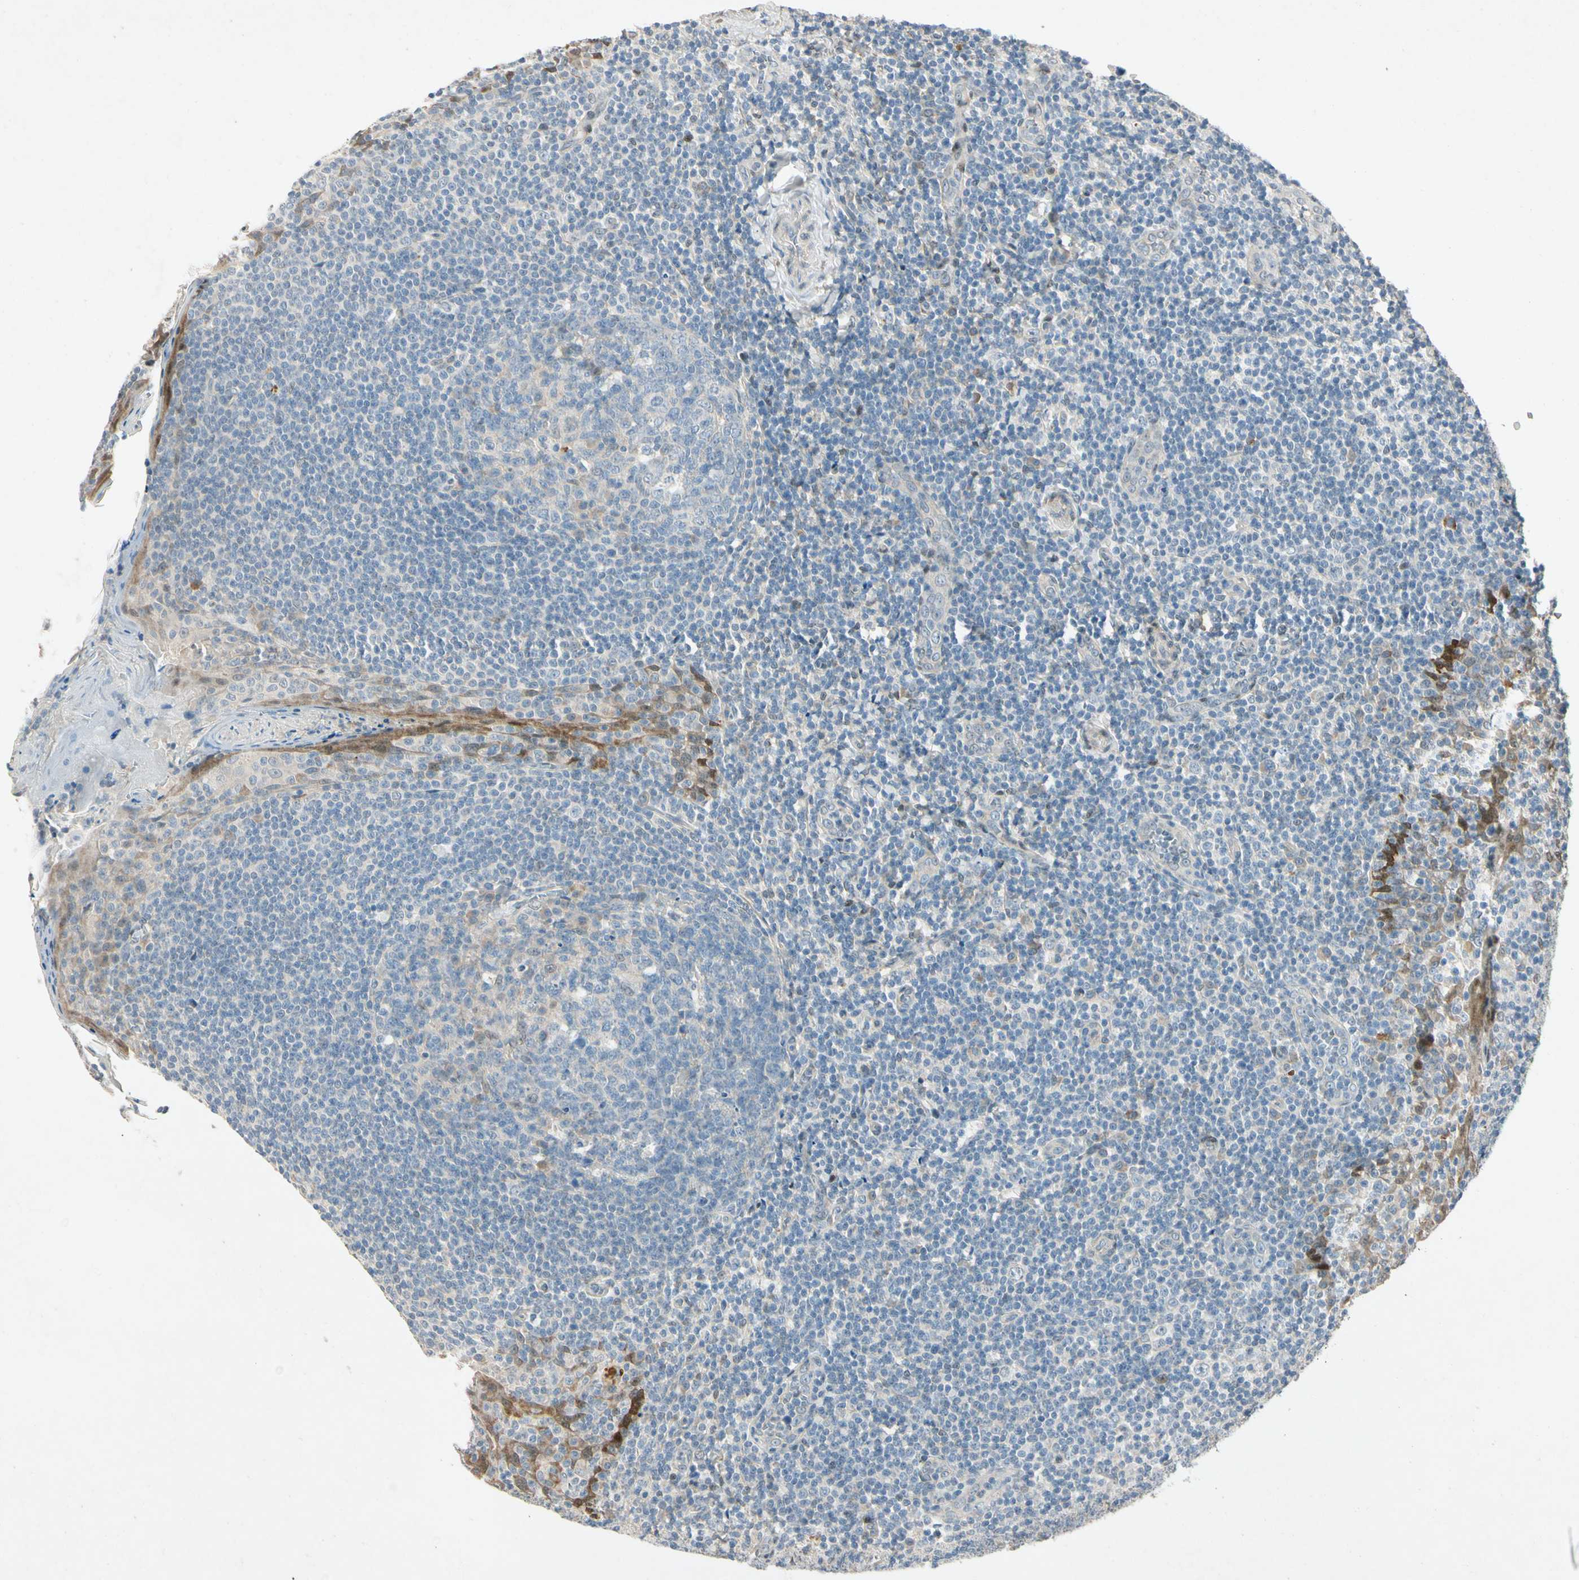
{"staining": {"intensity": "weak", "quantity": "<25%", "location": "cytoplasmic/membranous"}, "tissue": "tonsil", "cell_type": "Germinal center cells", "image_type": "normal", "snomed": [{"axis": "morphology", "description": "Normal tissue, NOS"}, {"axis": "topography", "description": "Tonsil"}], "caption": "A photomicrograph of tonsil stained for a protein demonstrates no brown staining in germinal center cells. (Brightfield microscopy of DAB immunohistochemistry (IHC) at high magnification).", "gene": "HSPA1B", "patient": {"sex": "male", "age": 31}}